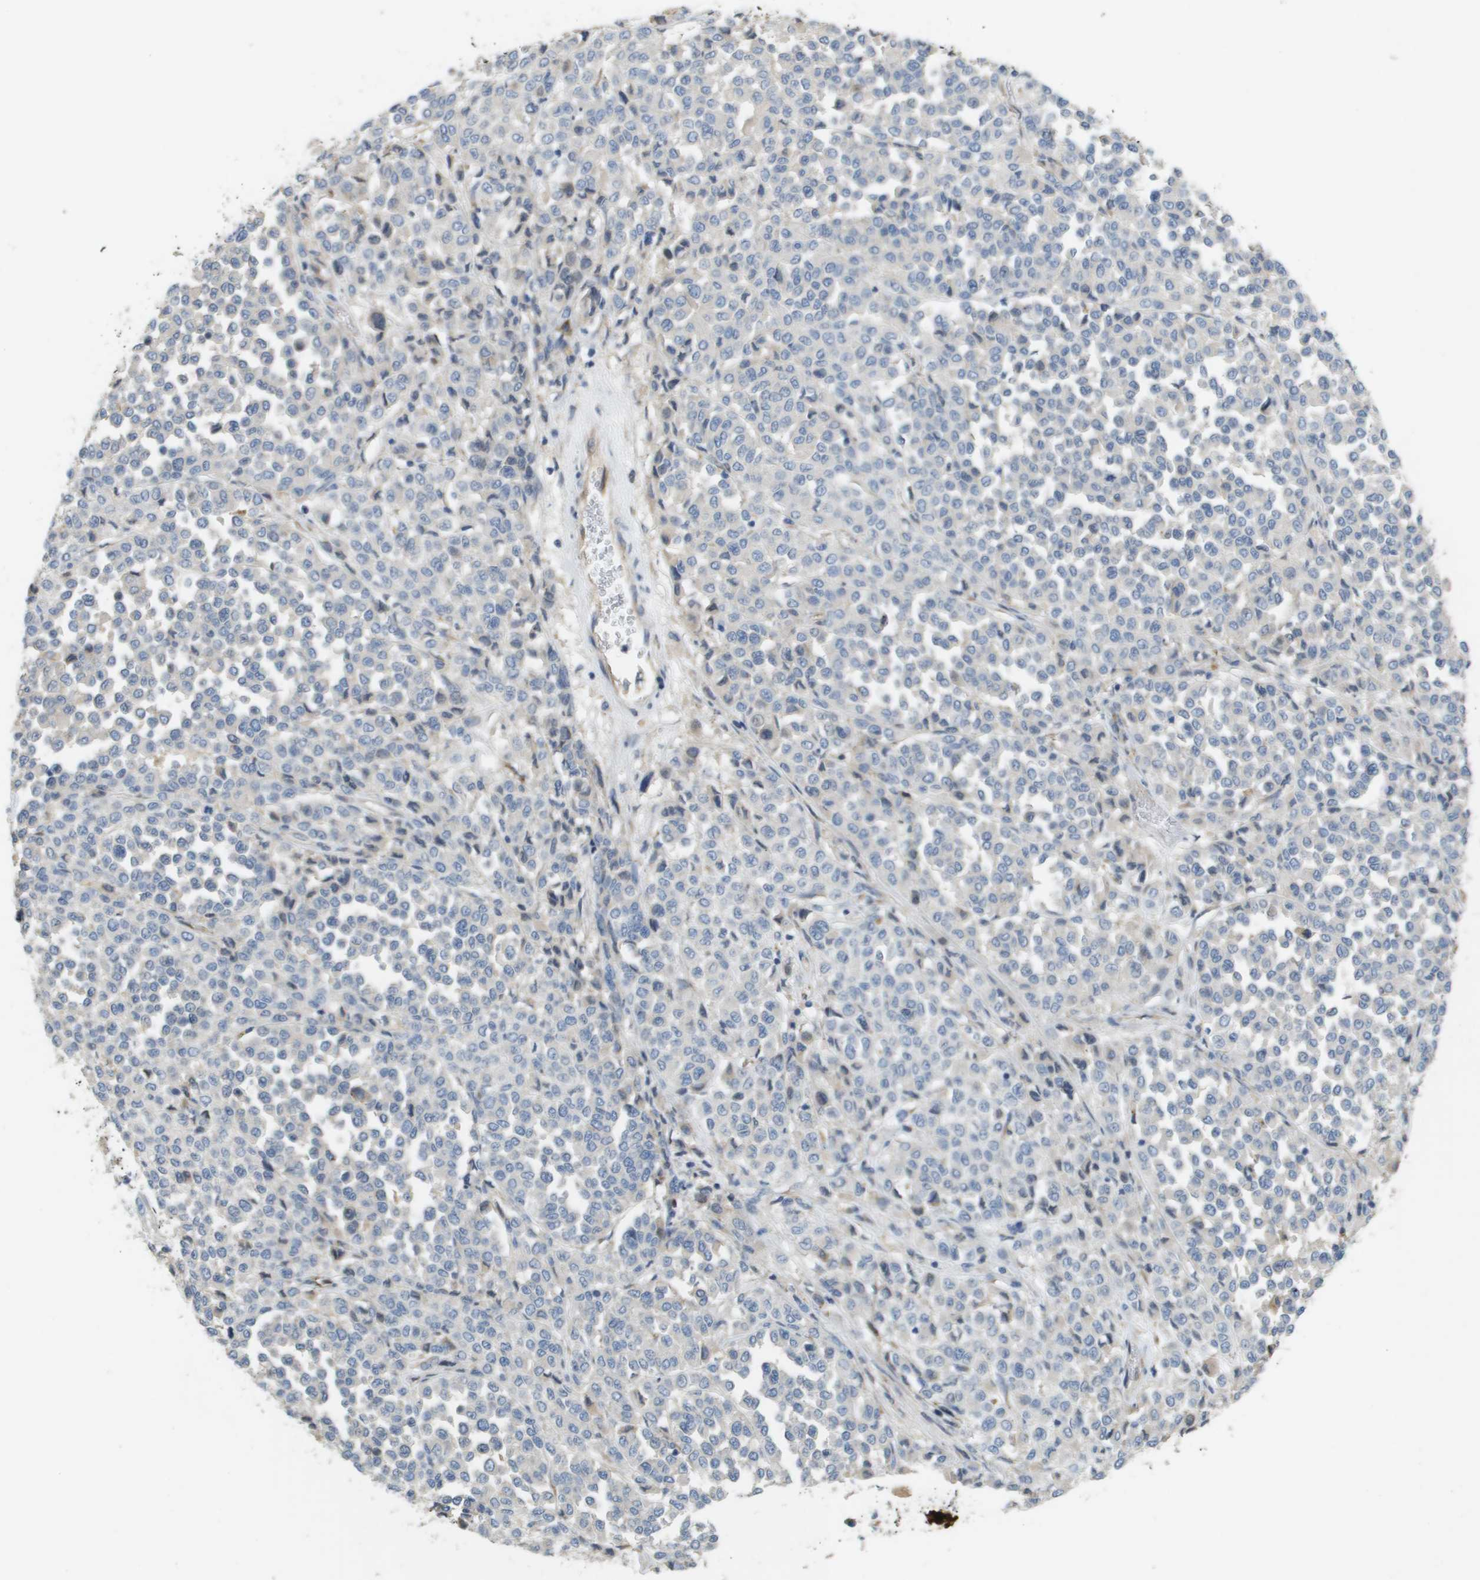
{"staining": {"intensity": "negative", "quantity": "none", "location": "none"}, "tissue": "melanoma", "cell_type": "Tumor cells", "image_type": "cancer", "snomed": [{"axis": "morphology", "description": "Malignant melanoma, Metastatic site"}, {"axis": "topography", "description": "Pancreas"}], "caption": "This is an IHC micrograph of human melanoma. There is no positivity in tumor cells.", "gene": "CASP10", "patient": {"sex": "female", "age": 30}}